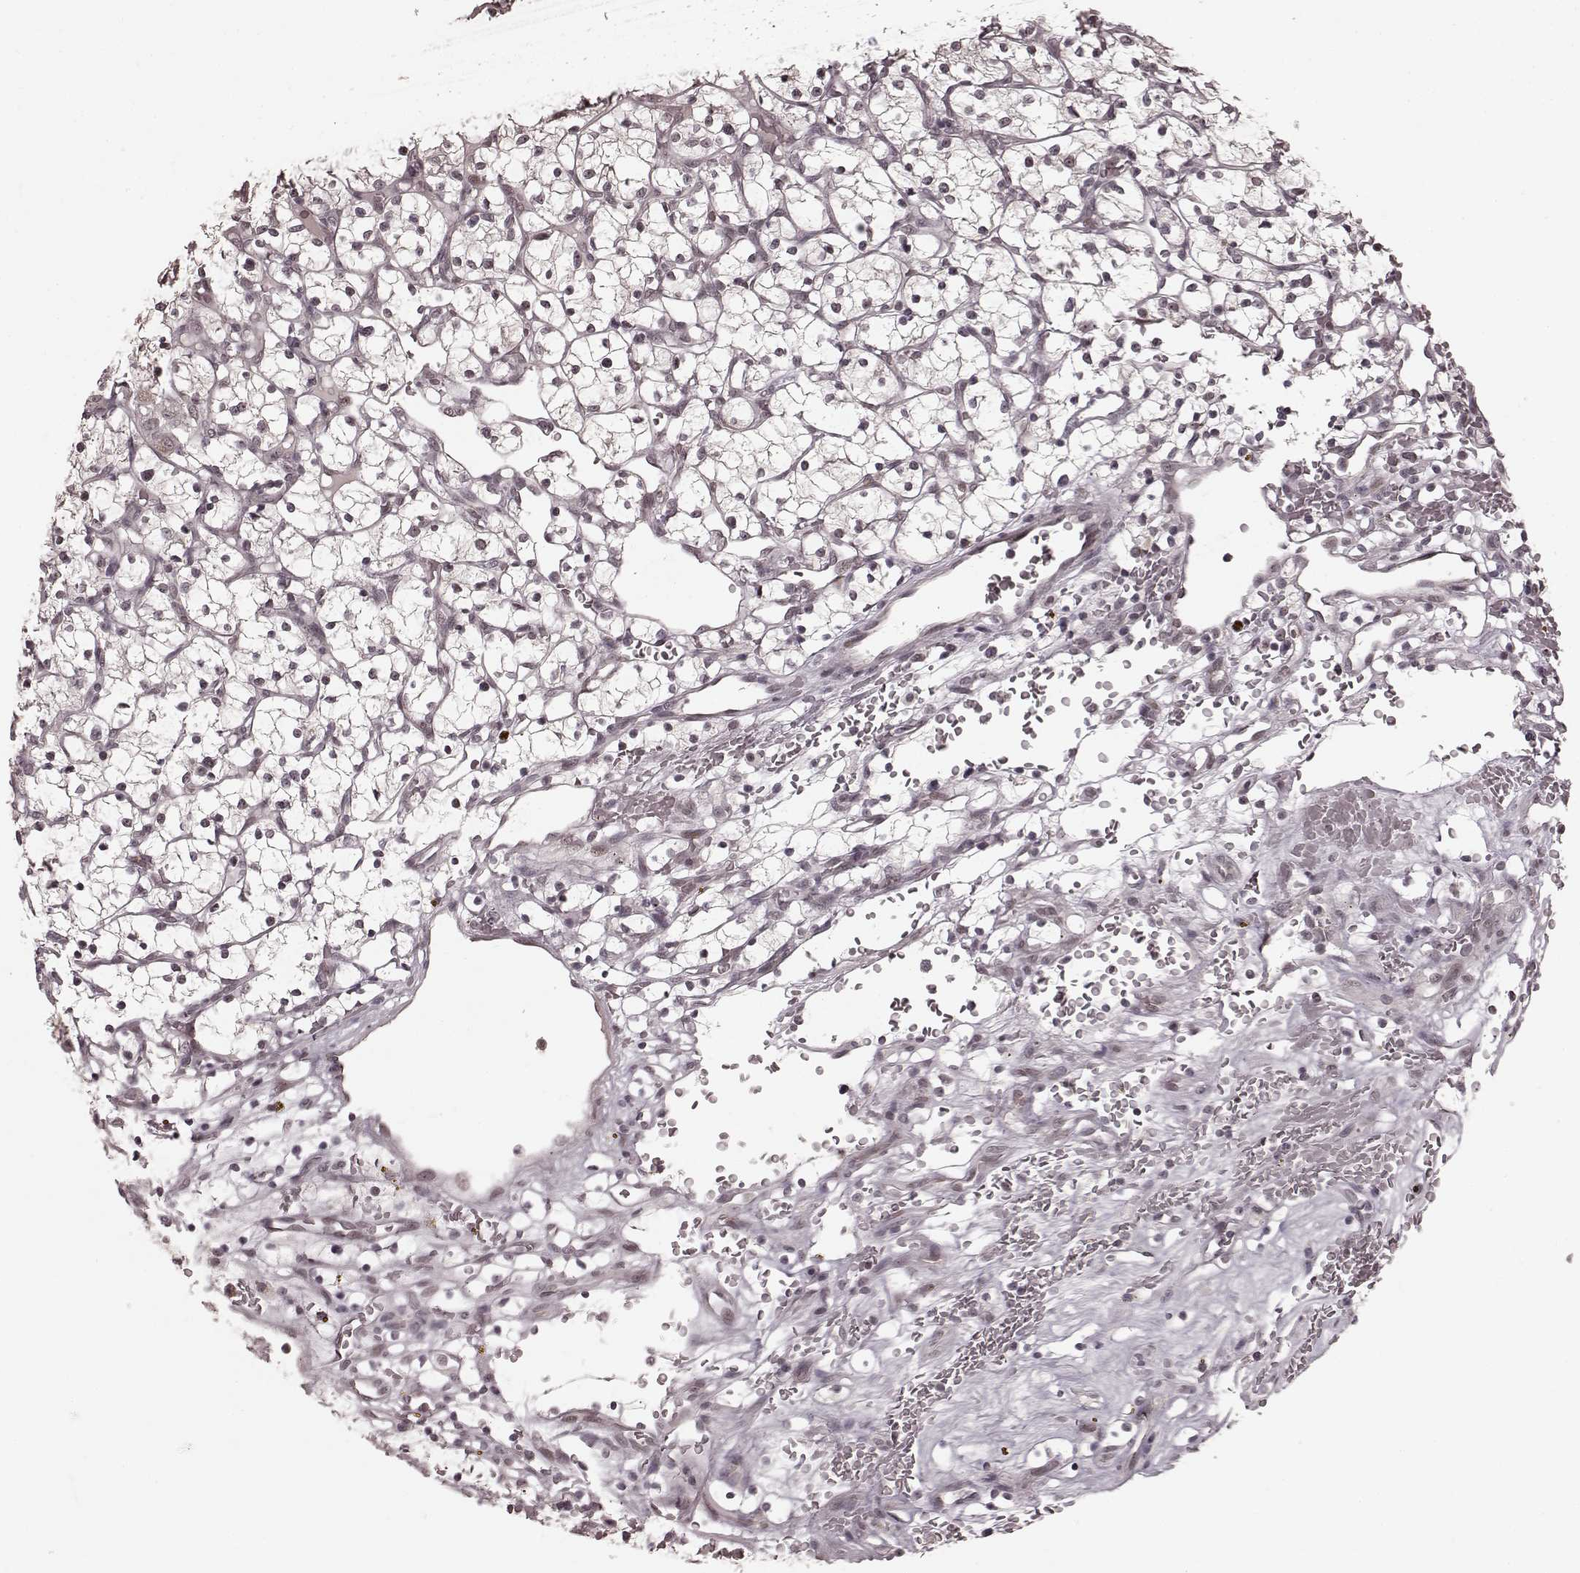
{"staining": {"intensity": "negative", "quantity": "none", "location": "none"}, "tissue": "renal cancer", "cell_type": "Tumor cells", "image_type": "cancer", "snomed": [{"axis": "morphology", "description": "Adenocarcinoma, NOS"}, {"axis": "topography", "description": "Kidney"}], "caption": "Renal cancer was stained to show a protein in brown. There is no significant staining in tumor cells.", "gene": "PLCB4", "patient": {"sex": "female", "age": 64}}